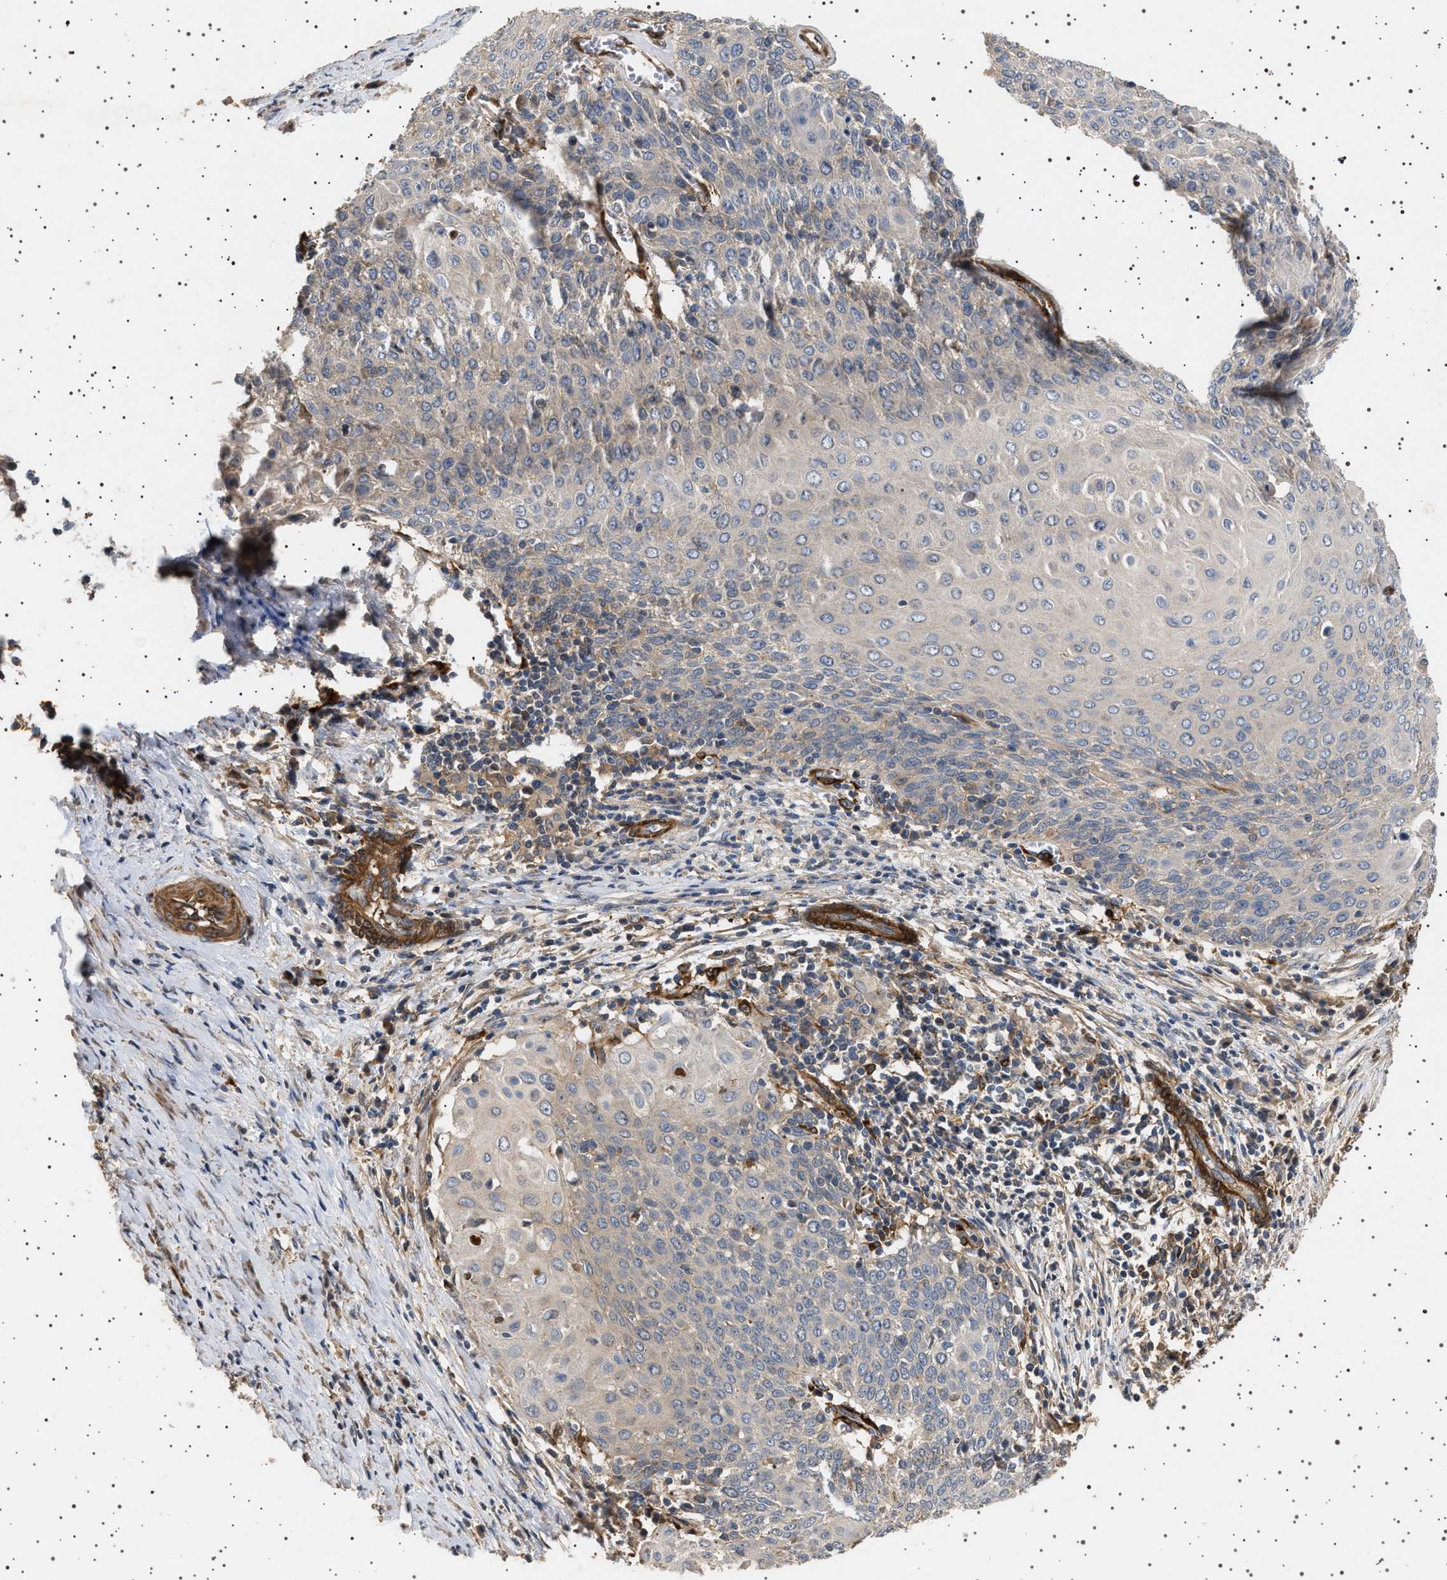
{"staining": {"intensity": "negative", "quantity": "none", "location": "none"}, "tissue": "cervical cancer", "cell_type": "Tumor cells", "image_type": "cancer", "snomed": [{"axis": "morphology", "description": "Squamous cell carcinoma, NOS"}, {"axis": "topography", "description": "Cervix"}], "caption": "This is an IHC photomicrograph of human cervical cancer. There is no expression in tumor cells.", "gene": "GUCY1B1", "patient": {"sex": "female", "age": 39}}